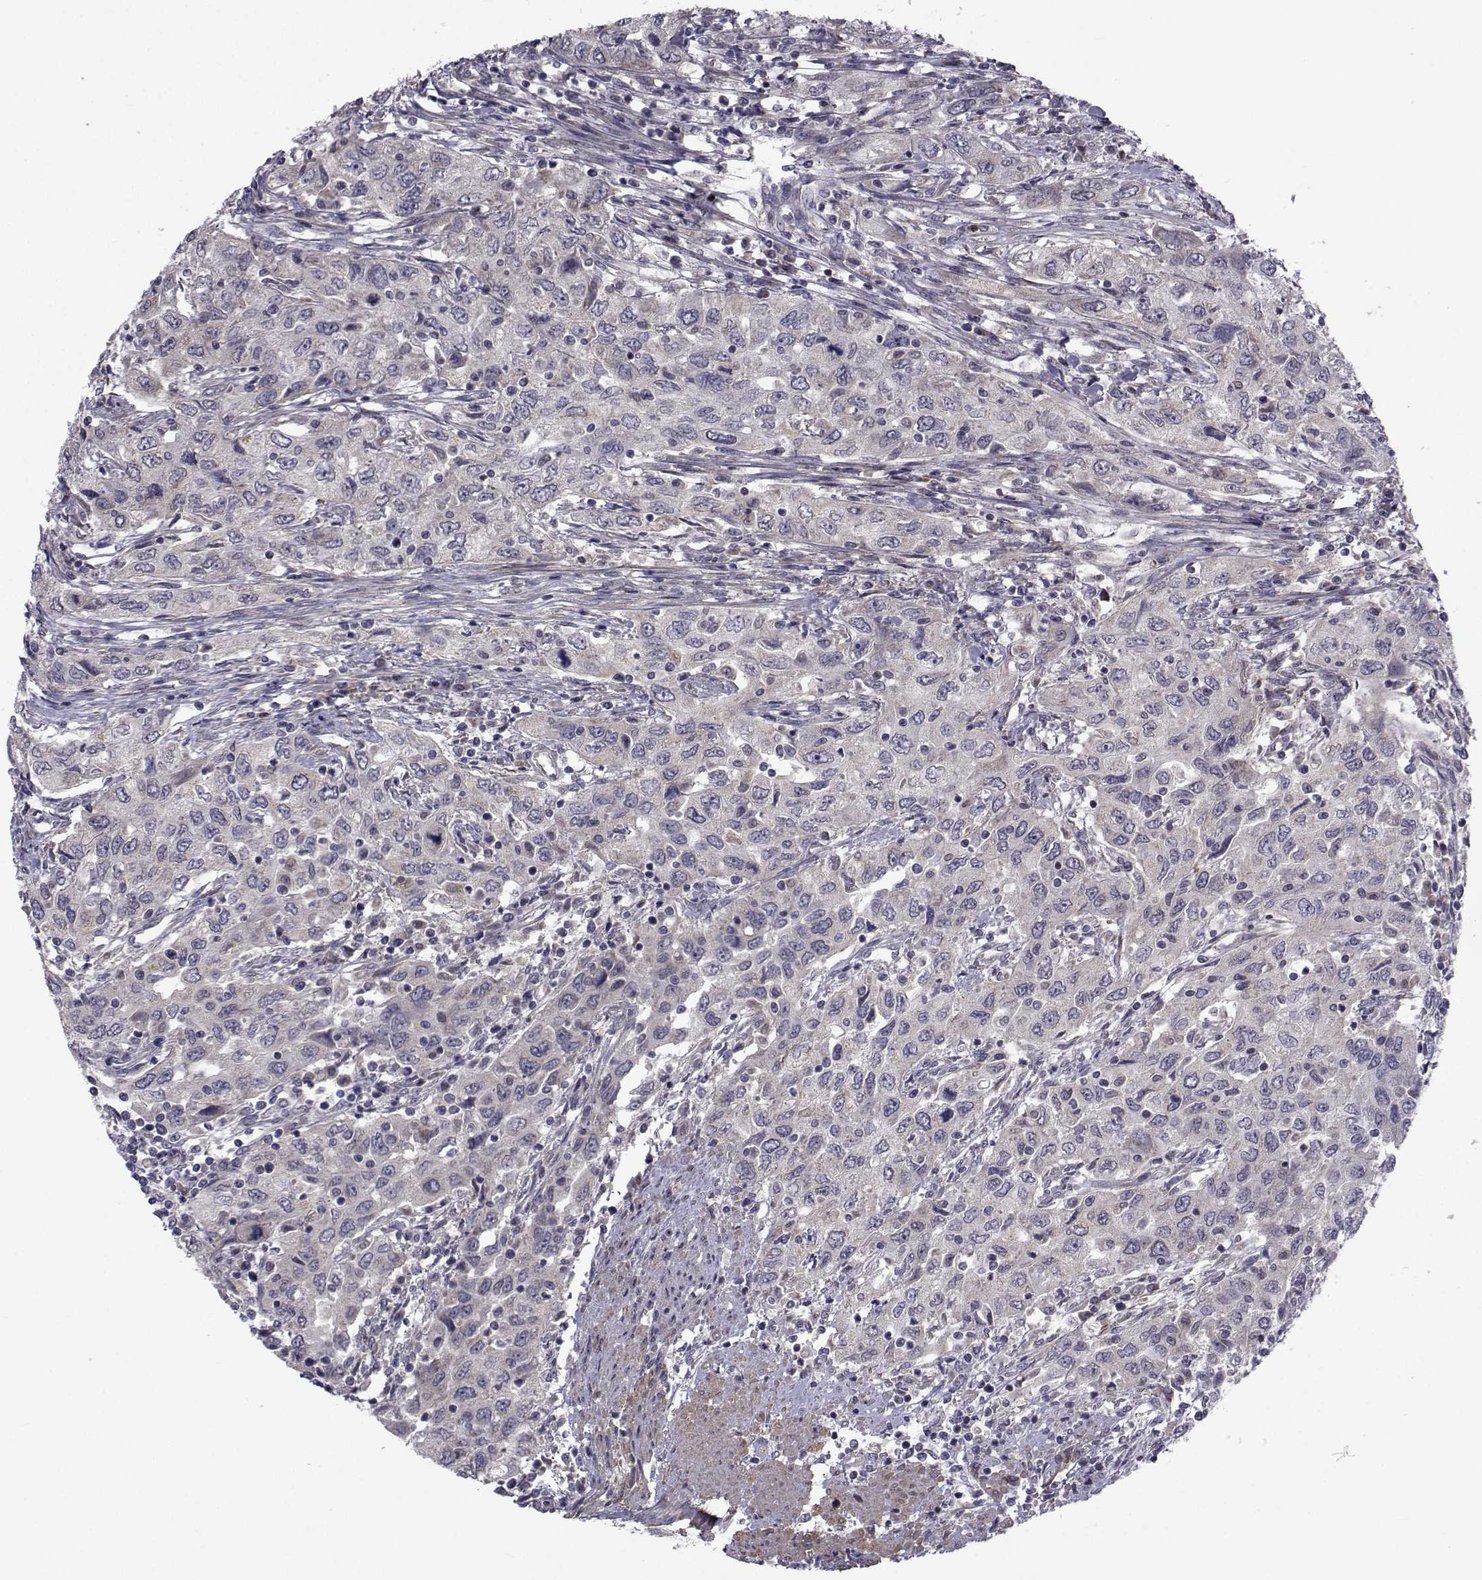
{"staining": {"intensity": "weak", "quantity": "<25%", "location": "cytoplasmic/membranous"}, "tissue": "urothelial cancer", "cell_type": "Tumor cells", "image_type": "cancer", "snomed": [{"axis": "morphology", "description": "Urothelial carcinoma, High grade"}, {"axis": "topography", "description": "Urinary bladder"}], "caption": "This is an IHC histopathology image of urothelial cancer. There is no positivity in tumor cells.", "gene": "CFAP74", "patient": {"sex": "male", "age": 76}}